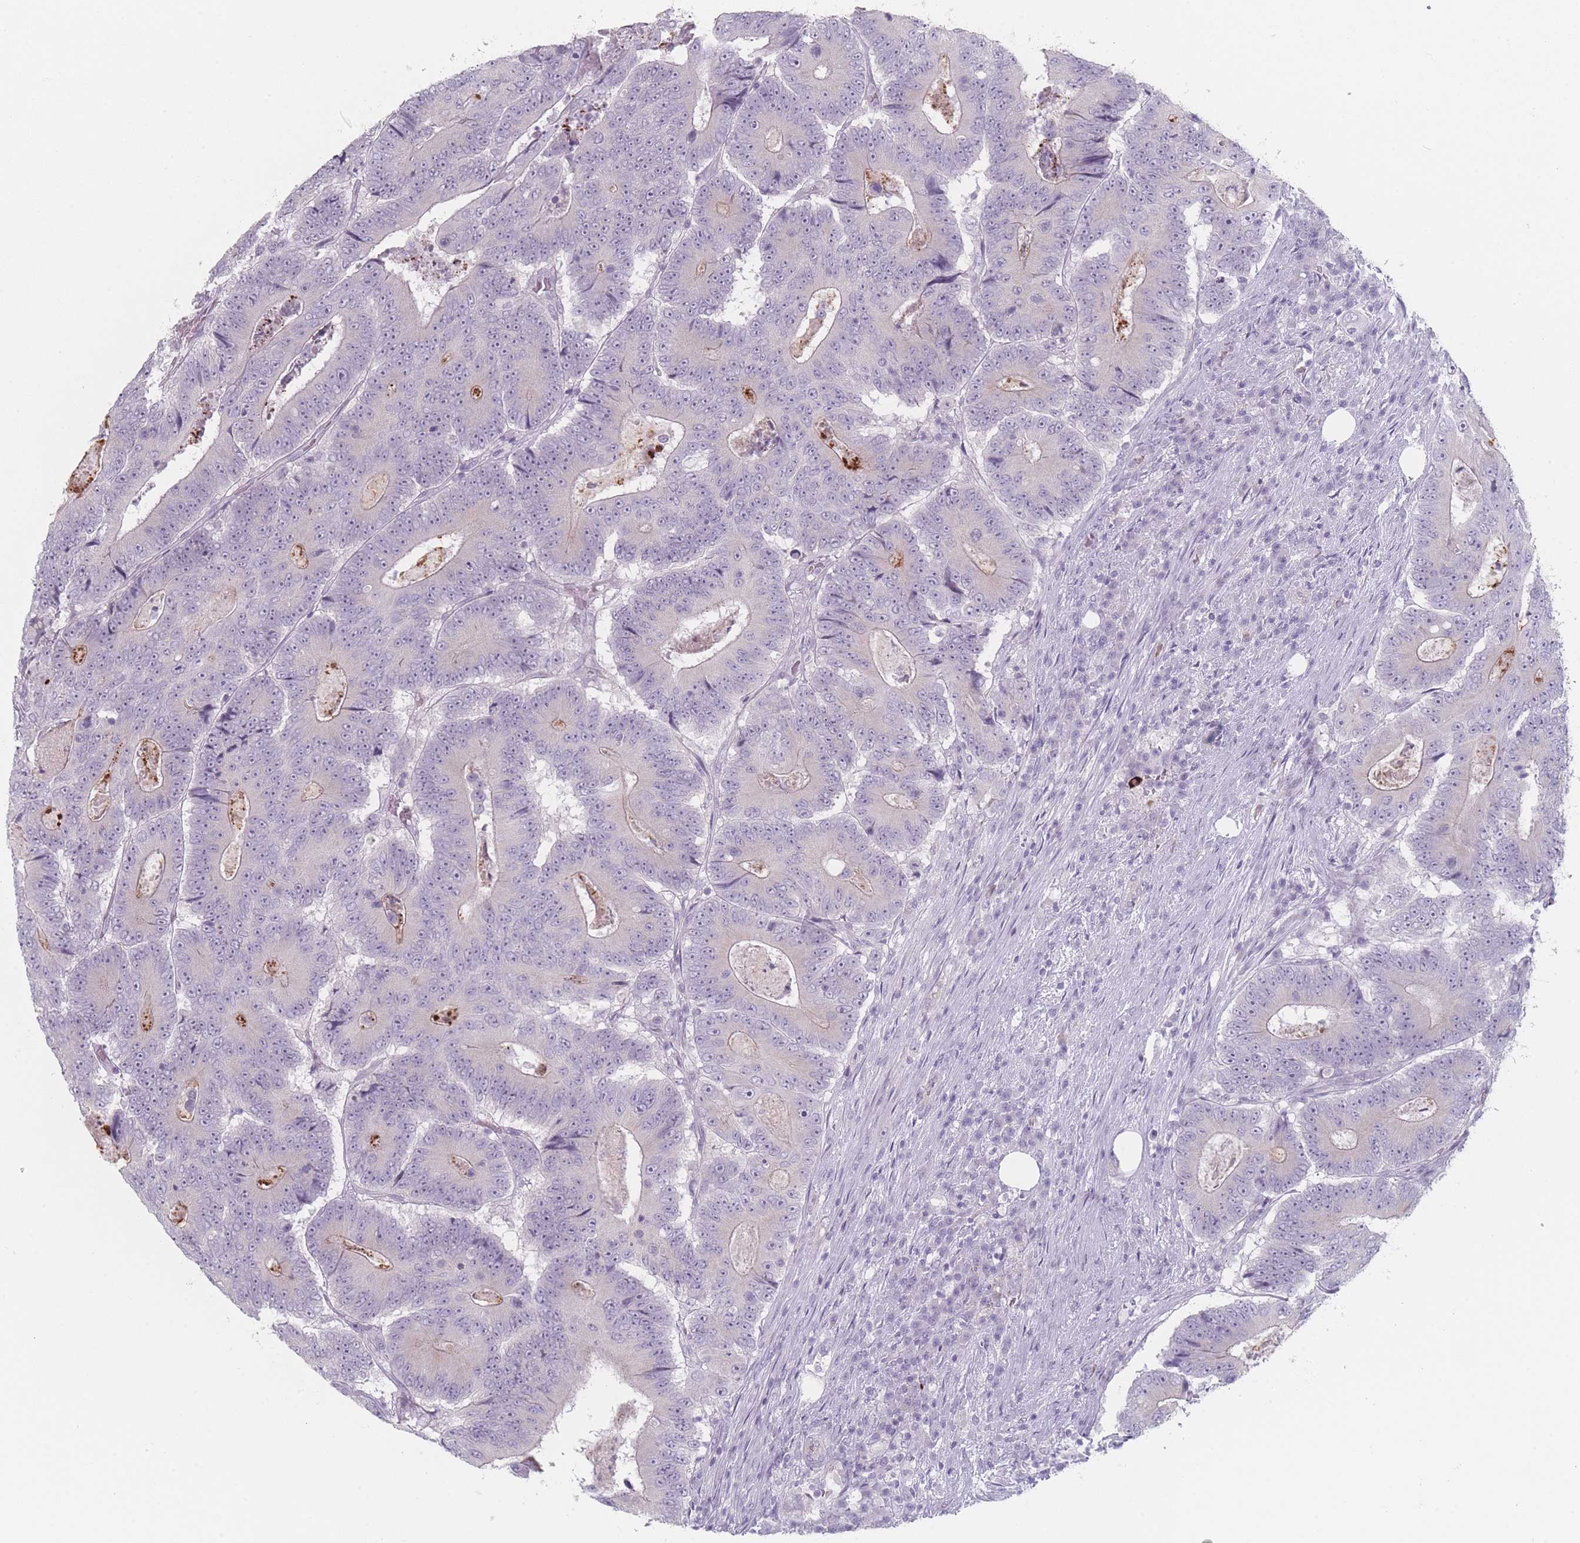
{"staining": {"intensity": "negative", "quantity": "none", "location": "none"}, "tissue": "colorectal cancer", "cell_type": "Tumor cells", "image_type": "cancer", "snomed": [{"axis": "morphology", "description": "Adenocarcinoma, NOS"}, {"axis": "topography", "description": "Colon"}], "caption": "DAB immunohistochemical staining of colorectal cancer (adenocarcinoma) shows no significant staining in tumor cells. (DAB immunohistochemistry (IHC), high magnification).", "gene": "RNF4", "patient": {"sex": "male", "age": 83}}